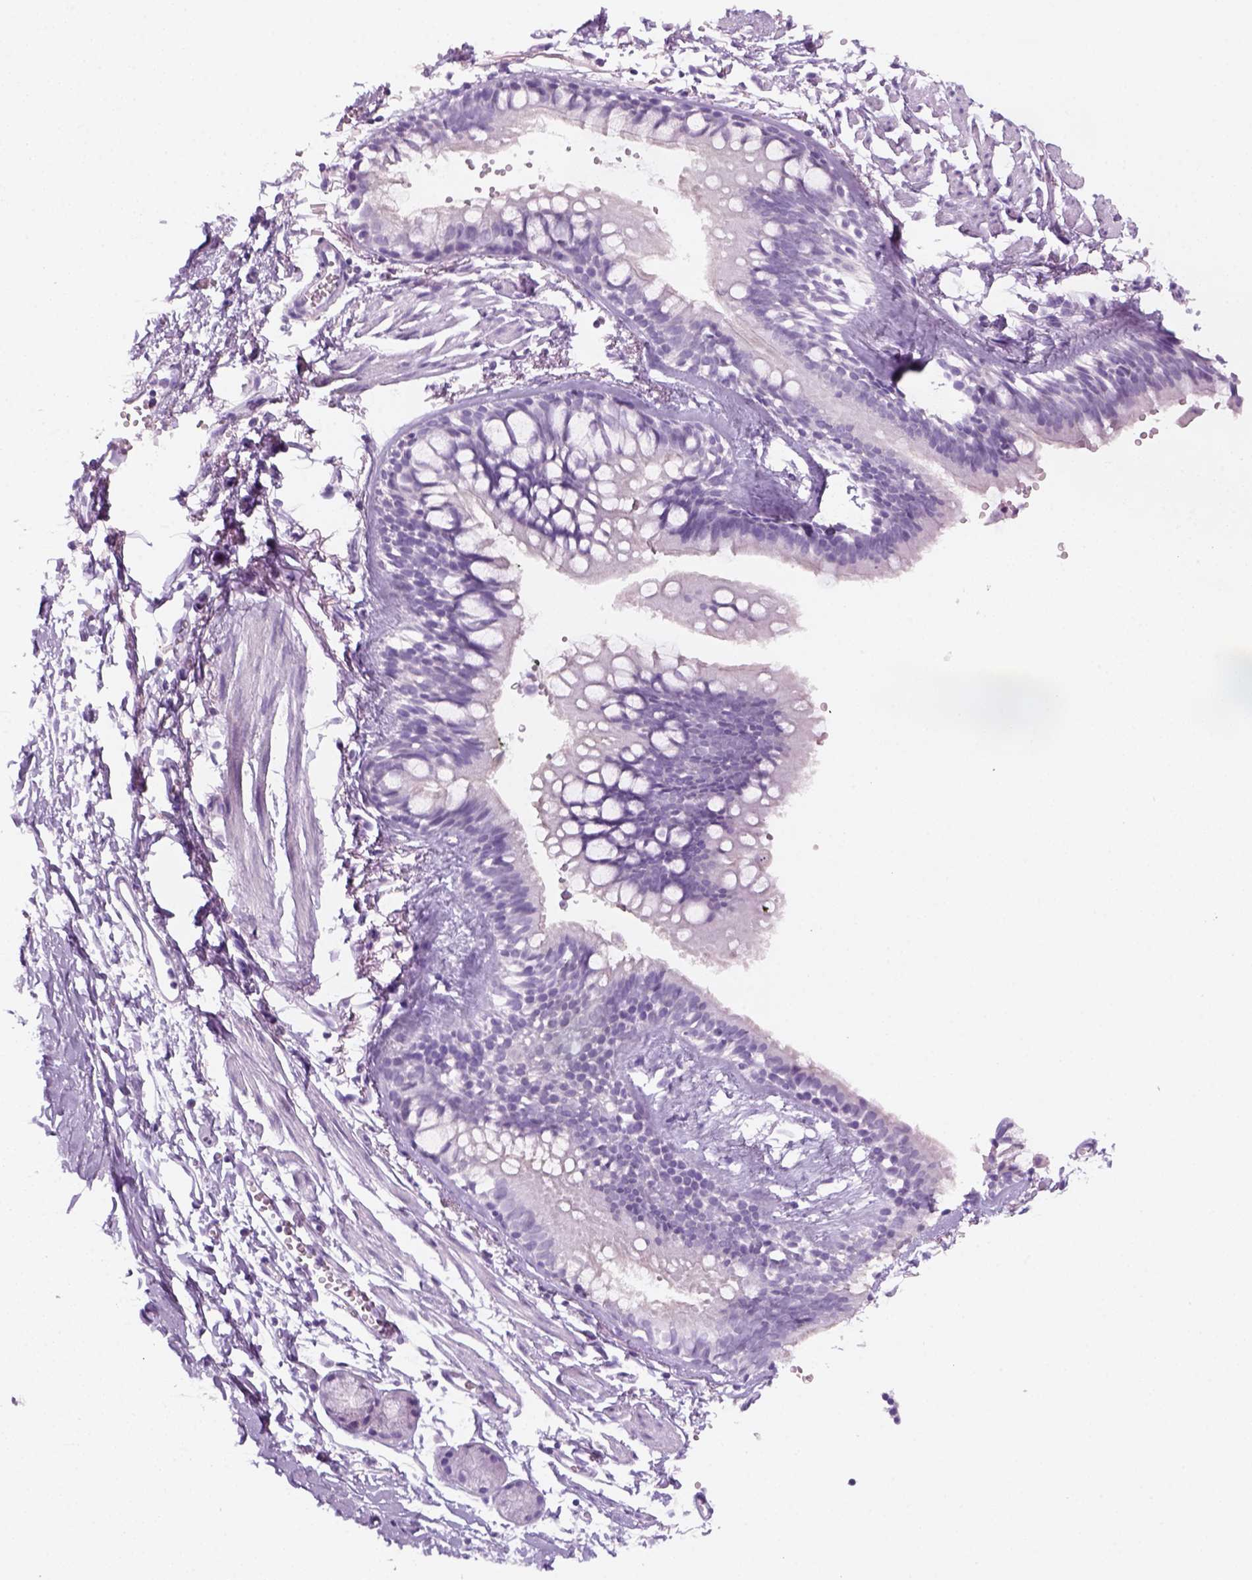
{"staining": {"intensity": "negative", "quantity": "none", "location": "none"}, "tissue": "bronchus", "cell_type": "Respiratory epithelial cells", "image_type": "normal", "snomed": [{"axis": "morphology", "description": "Normal tissue, NOS"}, {"axis": "topography", "description": "Cartilage tissue"}, {"axis": "topography", "description": "Bronchus"}], "caption": "Respiratory epithelial cells are negative for protein expression in normal human bronchus.", "gene": "KRTAP11", "patient": {"sex": "female", "age": 59}}